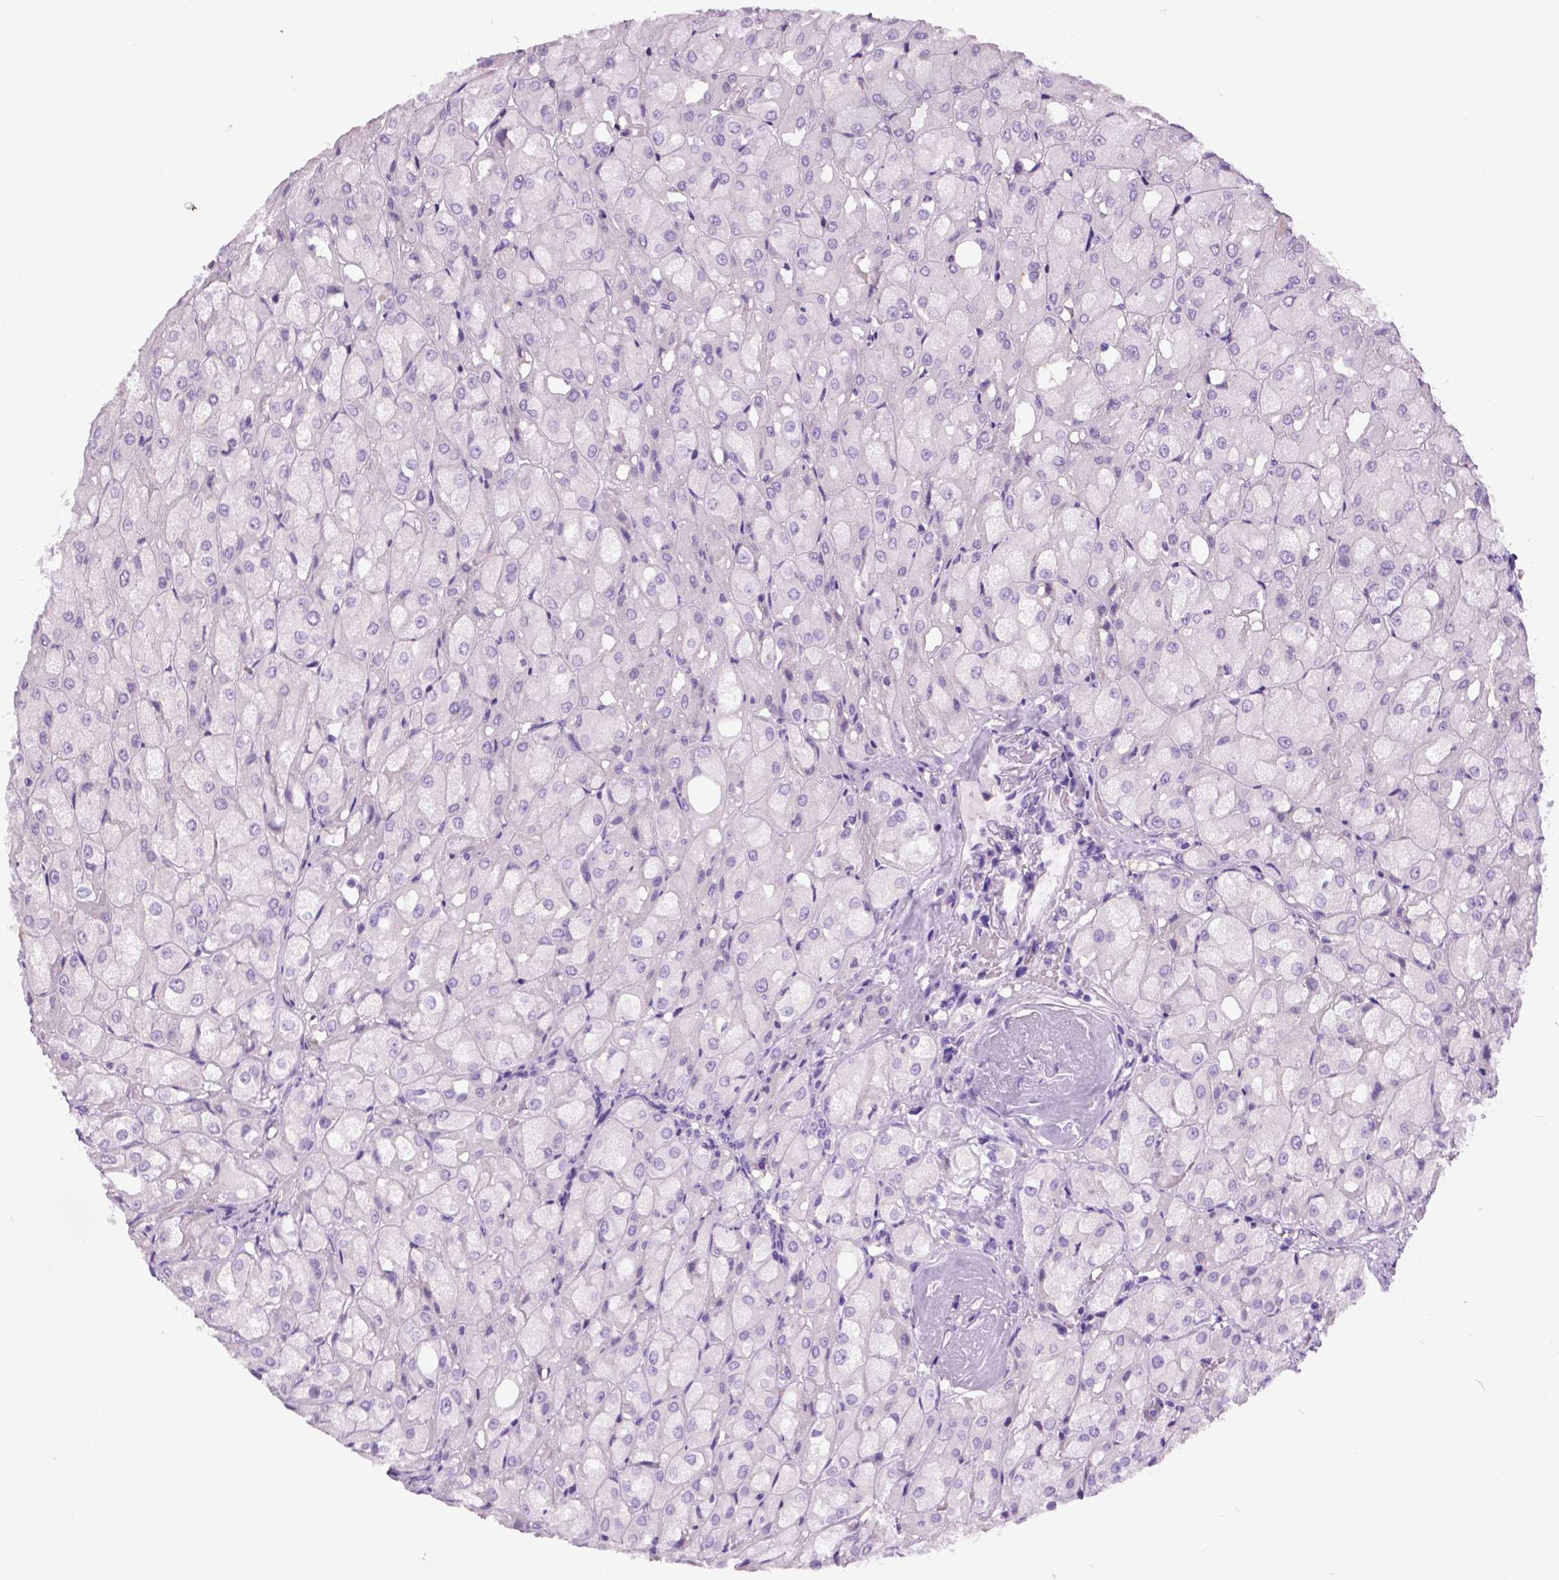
{"staining": {"intensity": "negative", "quantity": "none", "location": "none"}, "tissue": "renal cancer", "cell_type": "Tumor cells", "image_type": "cancer", "snomed": [{"axis": "morphology", "description": "Adenocarcinoma, NOS"}, {"axis": "topography", "description": "Kidney"}], "caption": "A photomicrograph of renal cancer (adenocarcinoma) stained for a protein shows no brown staining in tumor cells.", "gene": "TP53TG5", "patient": {"sex": "male", "age": 72}}